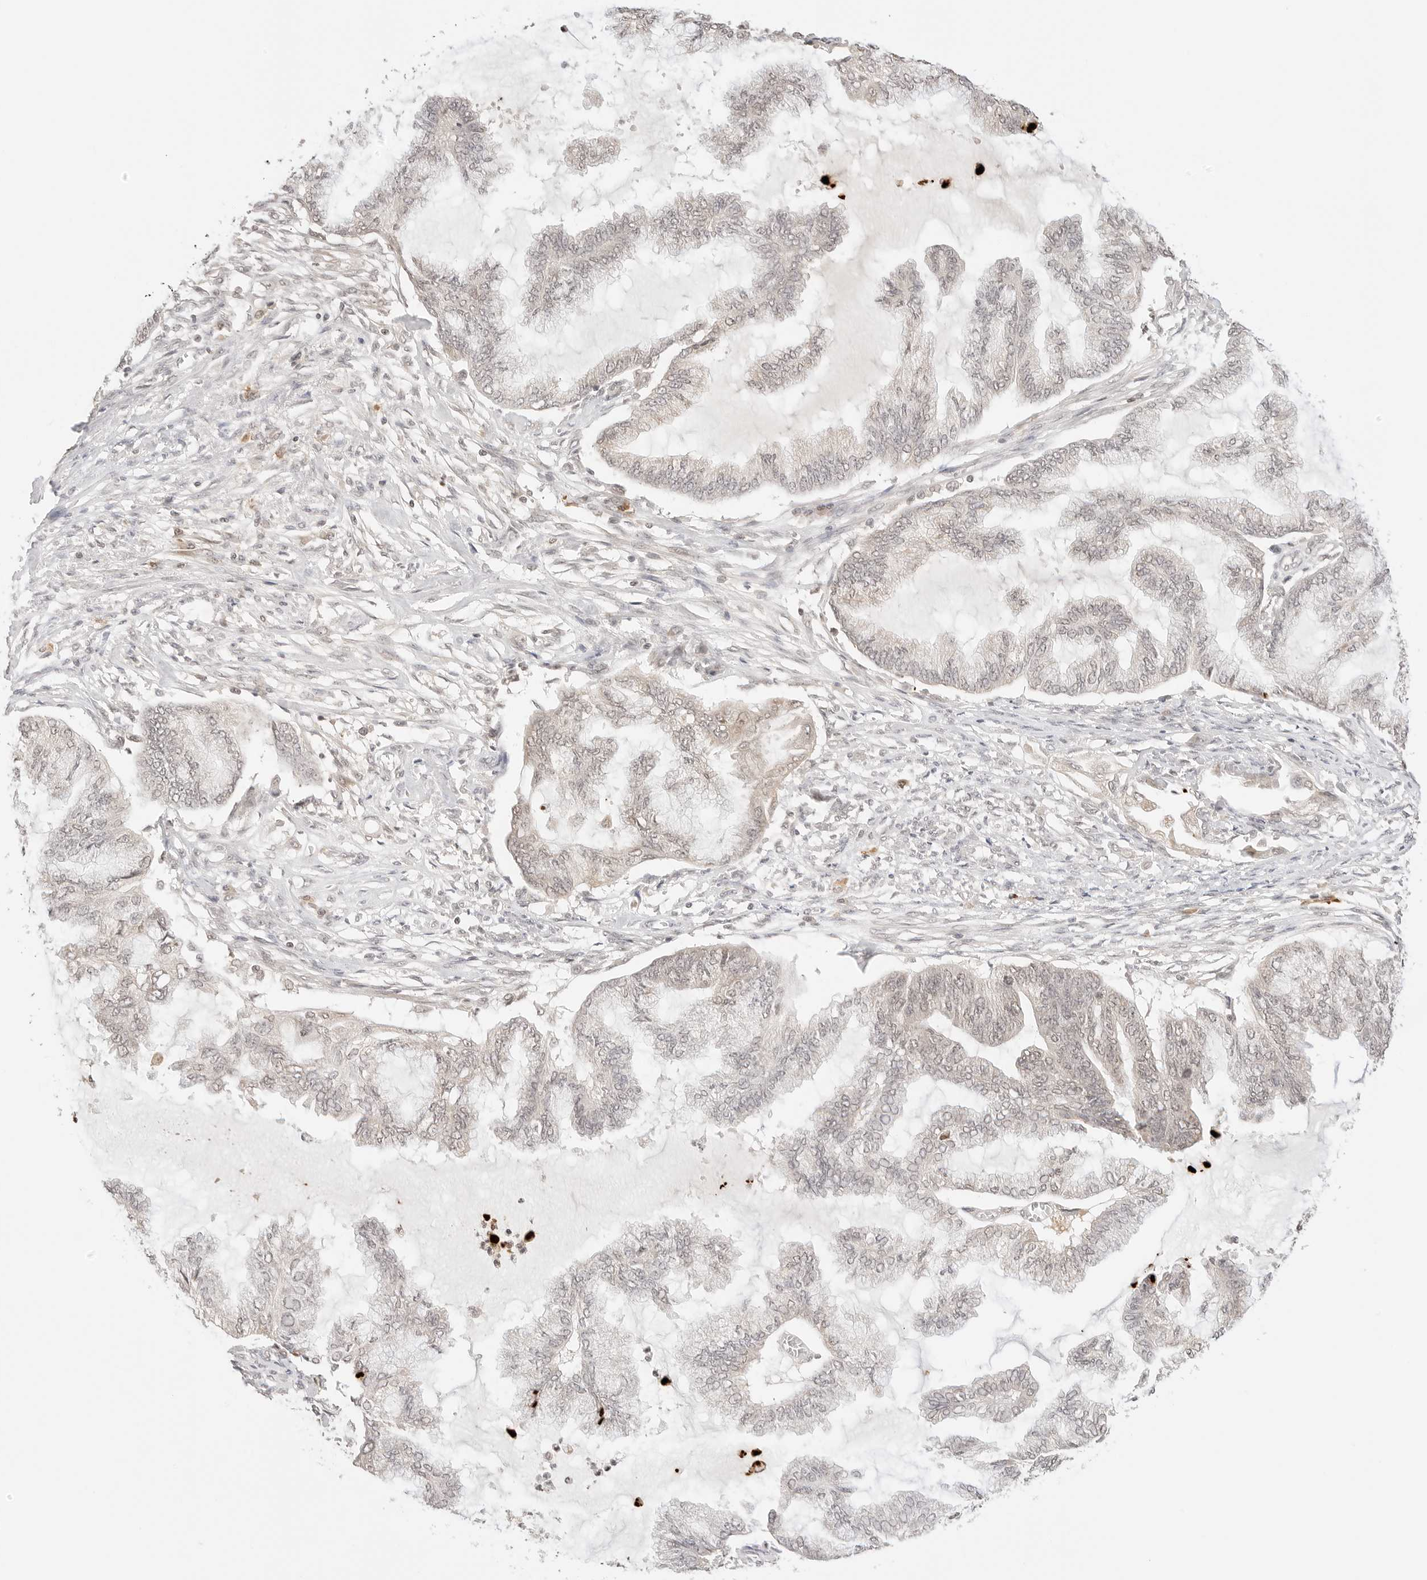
{"staining": {"intensity": "negative", "quantity": "none", "location": "none"}, "tissue": "endometrial cancer", "cell_type": "Tumor cells", "image_type": "cancer", "snomed": [{"axis": "morphology", "description": "Adenocarcinoma, NOS"}, {"axis": "topography", "description": "Endometrium"}], "caption": "Adenocarcinoma (endometrial) was stained to show a protein in brown. There is no significant staining in tumor cells. (DAB (3,3'-diaminobenzidine) immunohistochemistry (IHC) with hematoxylin counter stain).", "gene": "SEPTIN4", "patient": {"sex": "female", "age": 86}}